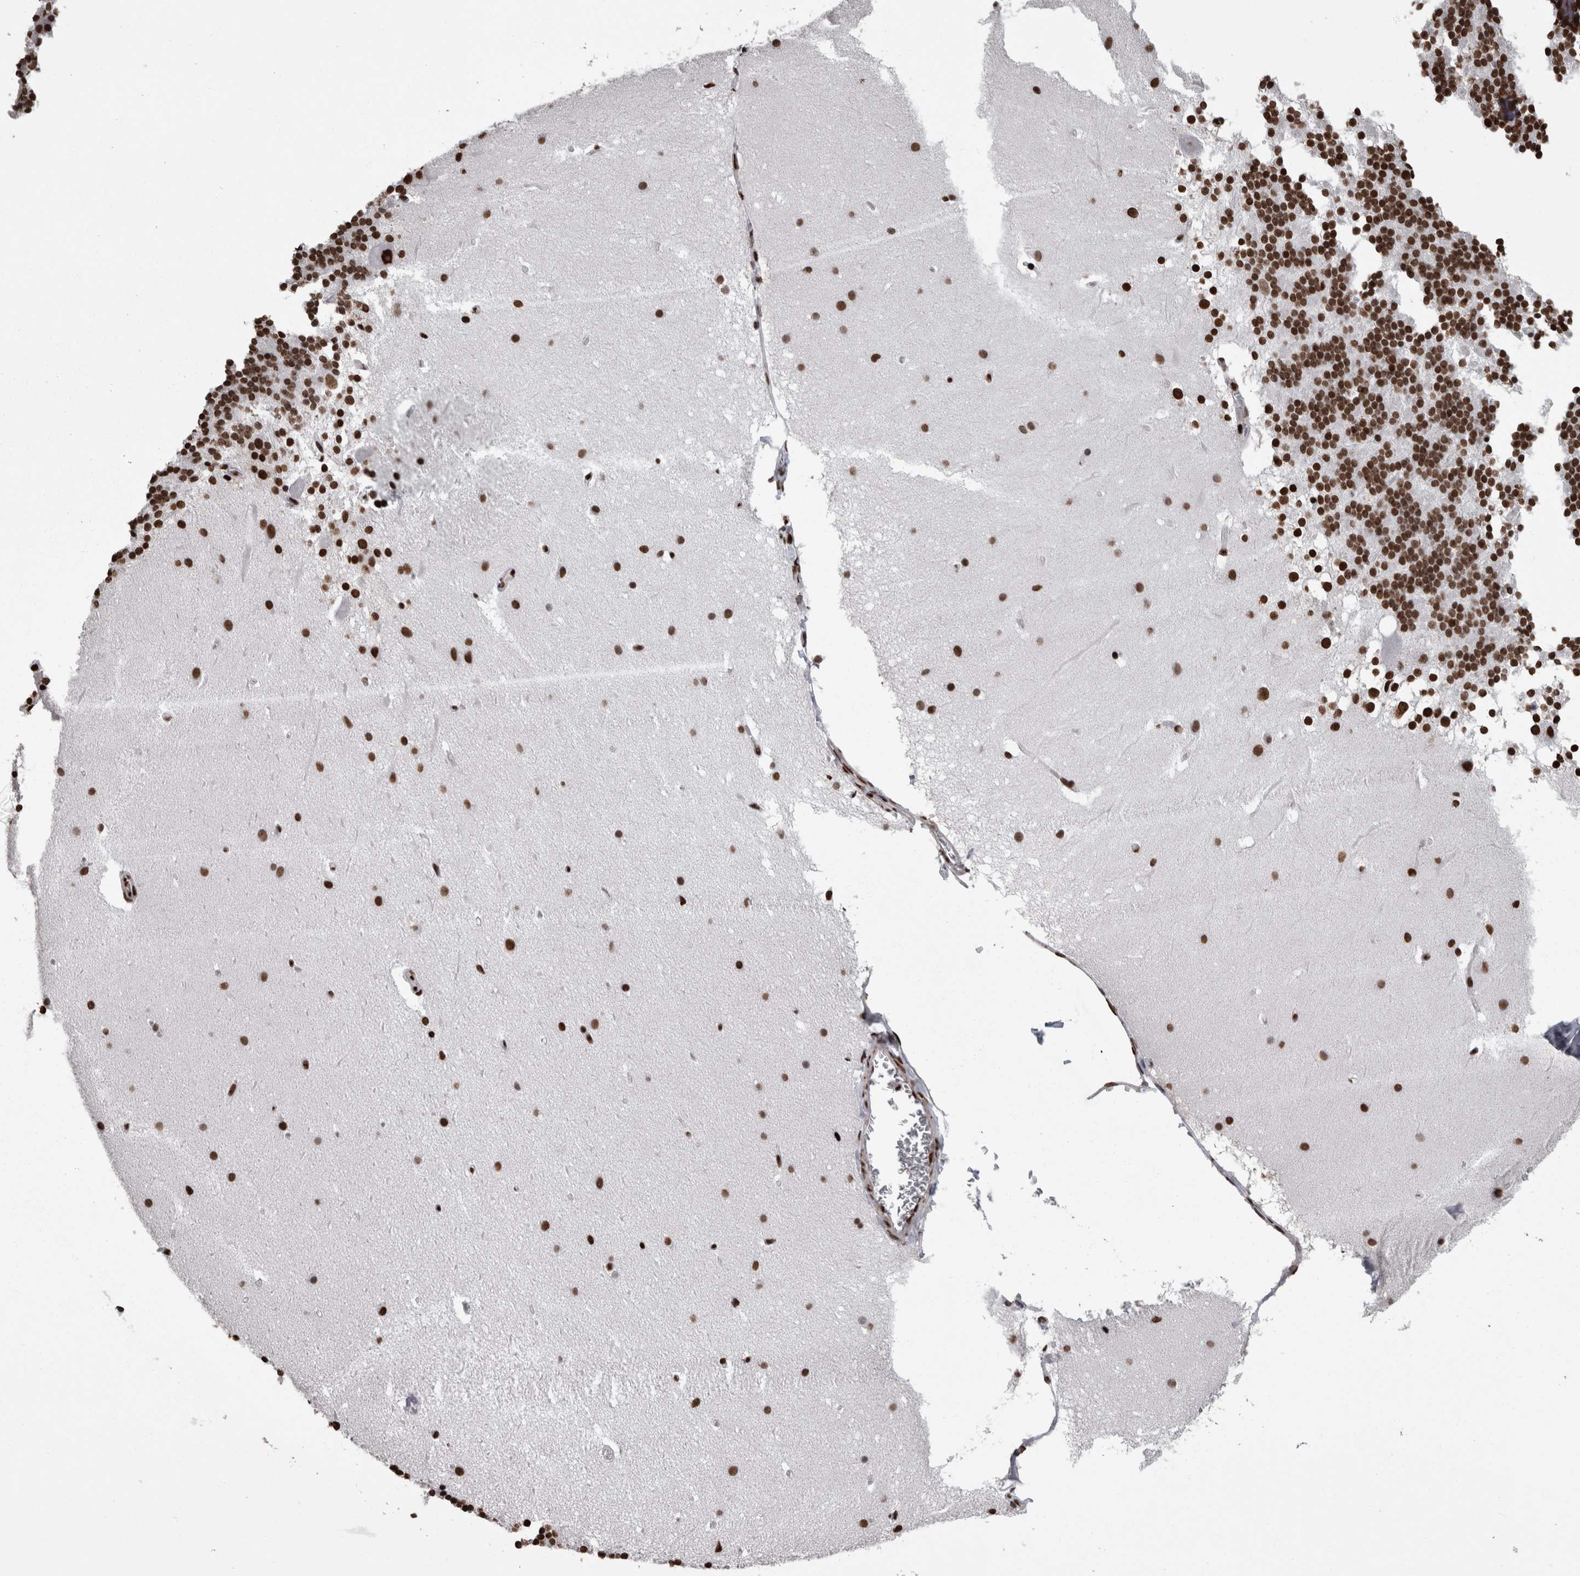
{"staining": {"intensity": "strong", "quantity": ">75%", "location": "nuclear"}, "tissue": "cerebellum", "cell_type": "Cells in granular layer", "image_type": "normal", "snomed": [{"axis": "morphology", "description": "Normal tissue, NOS"}, {"axis": "topography", "description": "Cerebellum"}], "caption": "An image showing strong nuclear staining in about >75% of cells in granular layer in unremarkable cerebellum, as visualized by brown immunohistochemical staining.", "gene": "HNRNPM", "patient": {"sex": "female", "age": 19}}